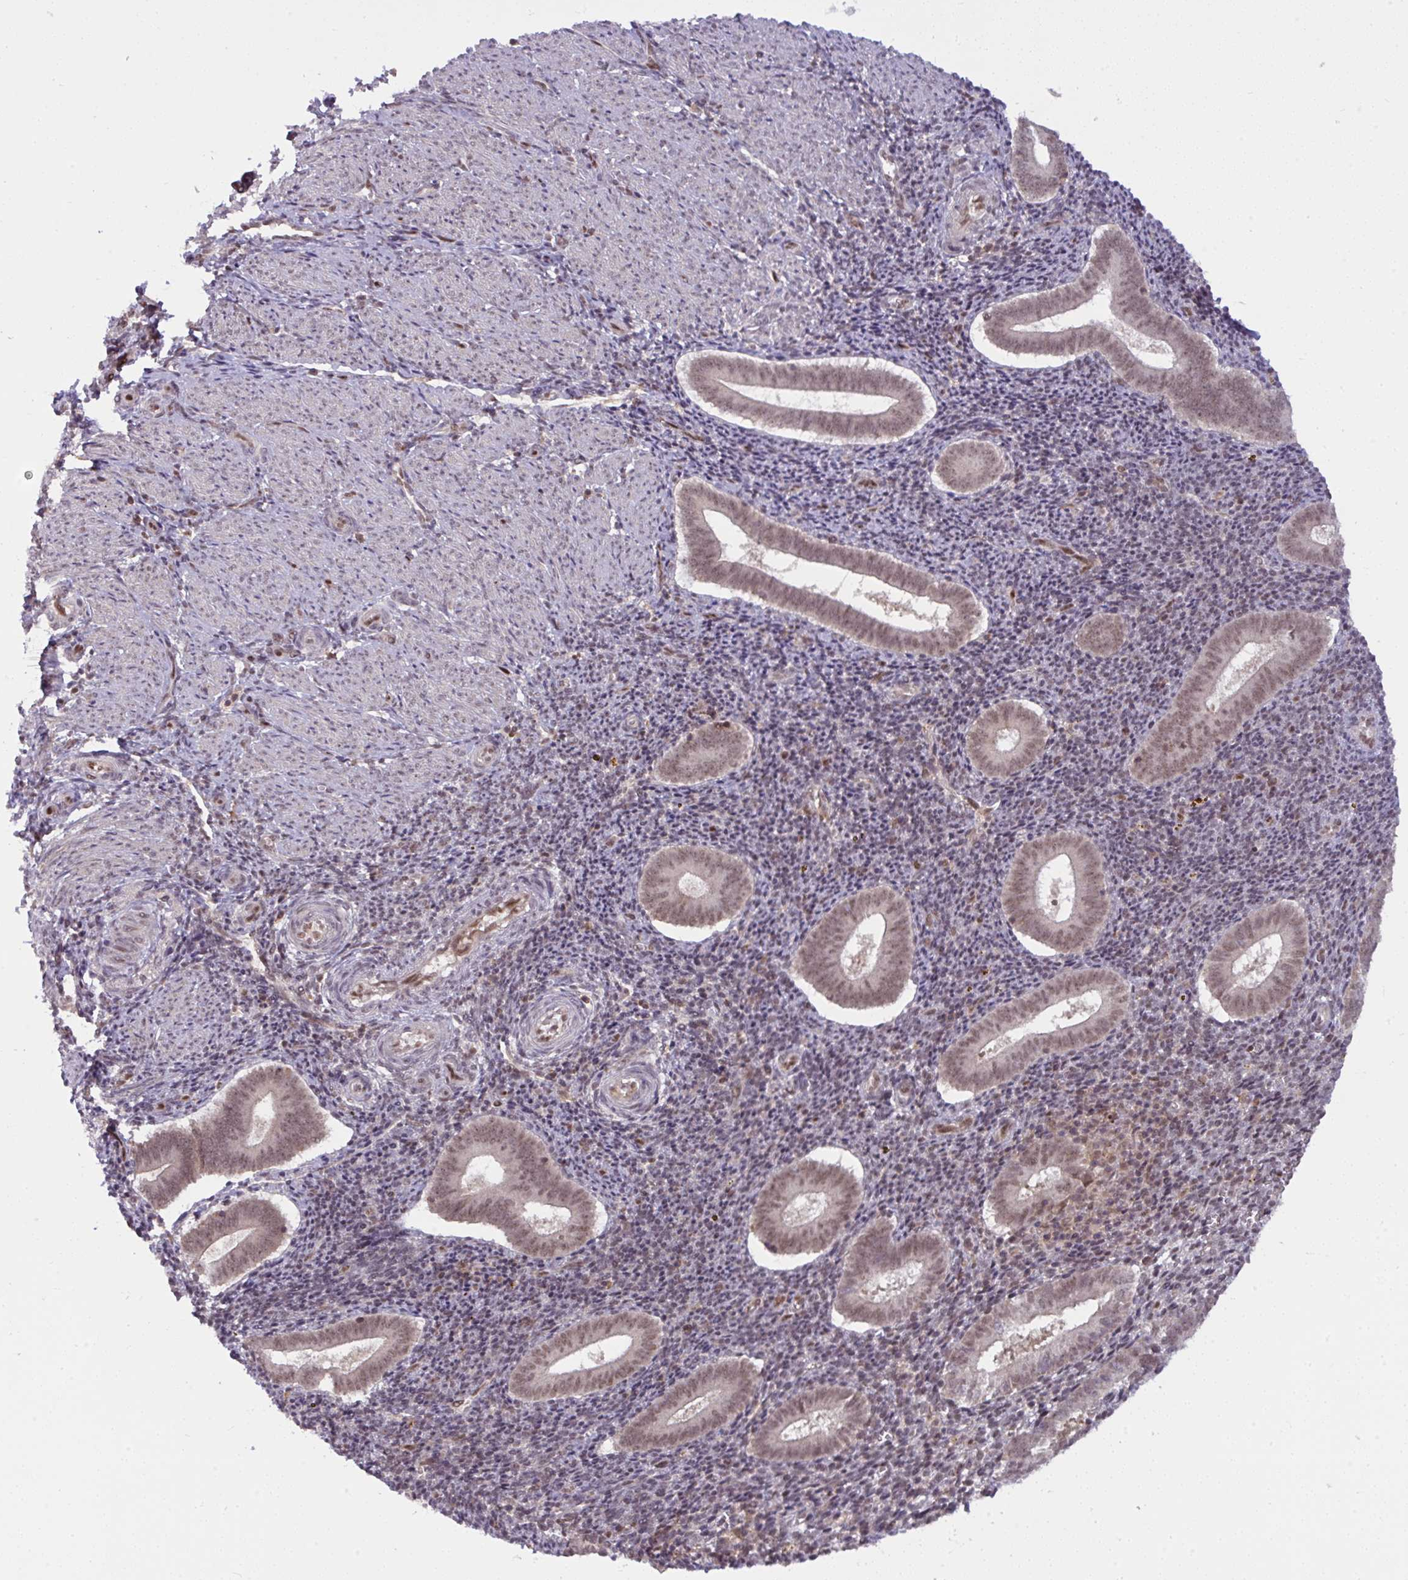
{"staining": {"intensity": "weak", "quantity": "<25%", "location": "nuclear"}, "tissue": "endometrium", "cell_type": "Cells in endometrial stroma", "image_type": "normal", "snomed": [{"axis": "morphology", "description": "Normal tissue, NOS"}, {"axis": "topography", "description": "Endometrium"}], "caption": "Cells in endometrial stroma are negative for protein expression in benign human endometrium. (DAB IHC with hematoxylin counter stain).", "gene": "KLF2", "patient": {"sex": "female", "age": 25}}